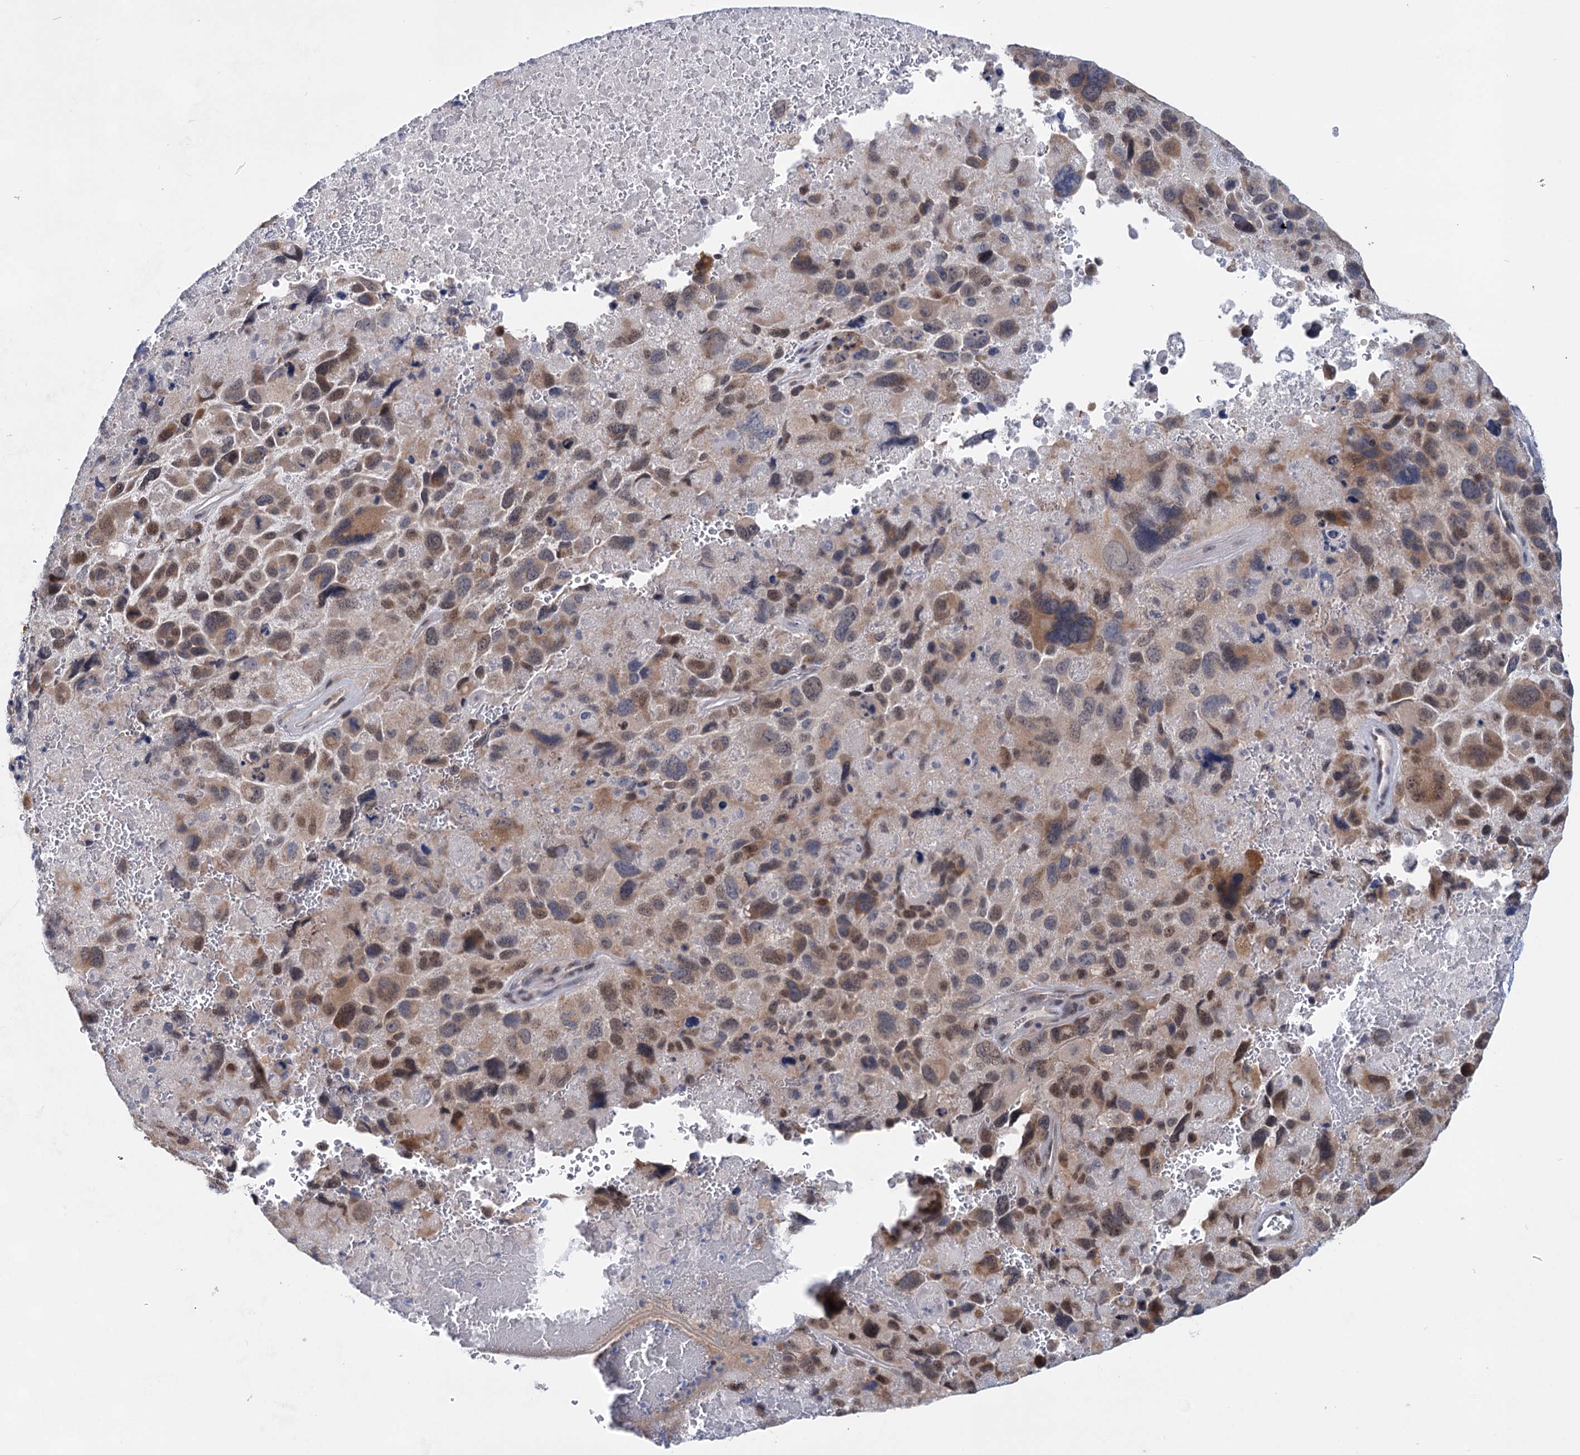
{"staining": {"intensity": "moderate", "quantity": "25%-75%", "location": "cytoplasmic/membranous,nuclear"}, "tissue": "melanoma", "cell_type": "Tumor cells", "image_type": "cancer", "snomed": [{"axis": "morphology", "description": "Malignant melanoma, Metastatic site"}, {"axis": "topography", "description": "Brain"}], "caption": "Immunohistochemistry of human malignant melanoma (metastatic site) shows medium levels of moderate cytoplasmic/membranous and nuclear expression in approximately 25%-75% of tumor cells.", "gene": "TTC17", "patient": {"sex": "female", "age": 53}}